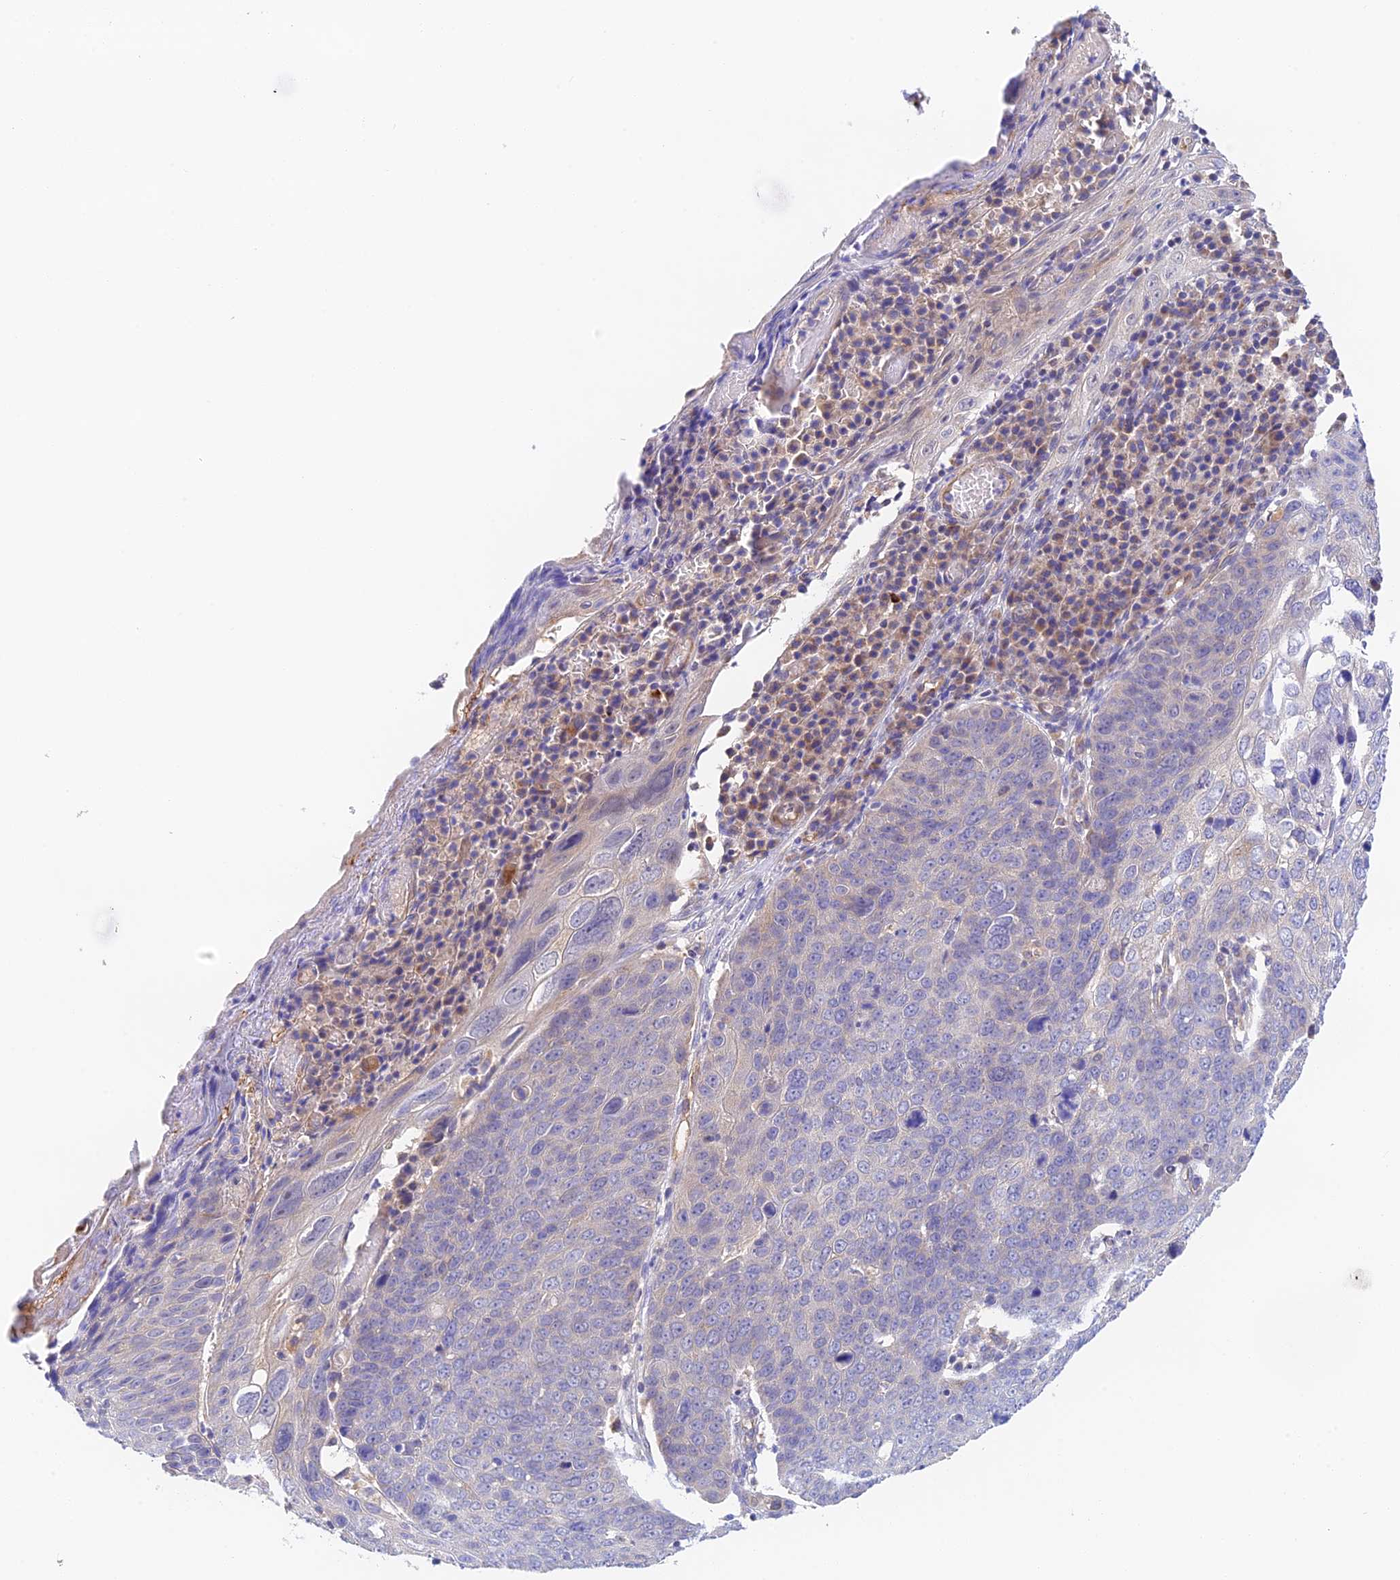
{"staining": {"intensity": "negative", "quantity": "none", "location": "none"}, "tissue": "skin cancer", "cell_type": "Tumor cells", "image_type": "cancer", "snomed": [{"axis": "morphology", "description": "Squamous cell carcinoma, NOS"}, {"axis": "topography", "description": "Skin"}], "caption": "Skin cancer was stained to show a protein in brown. There is no significant staining in tumor cells. (Brightfield microscopy of DAB immunohistochemistry at high magnification).", "gene": "RANBP6", "patient": {"sex": "male", "age": 71}}